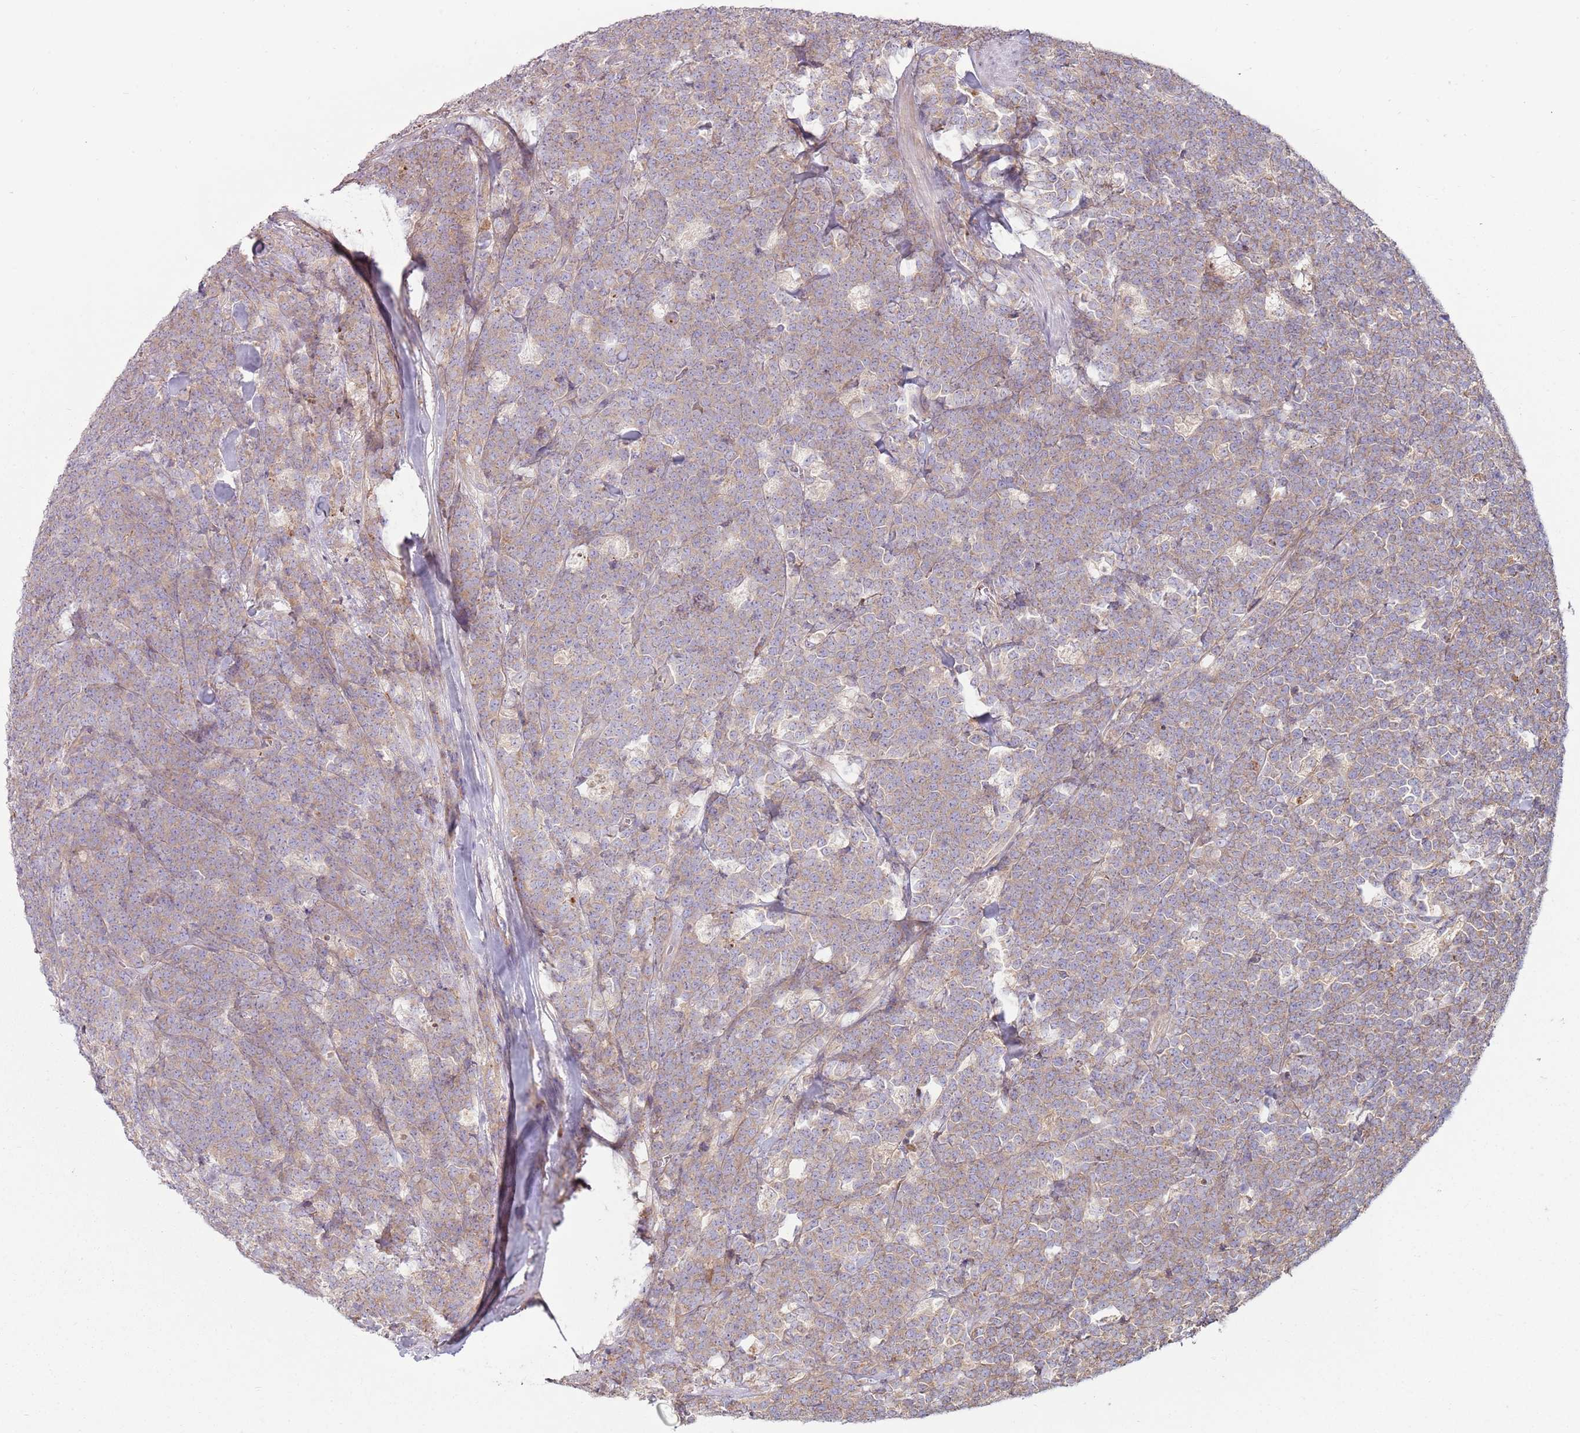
{"staining": {"intensity": "weak", "quantity": "25%-75%", "location": "cytoplasmic/membranous"}, "tissue": "lymphoma", "cell_type": "Tumor cells", "image_type": "cancer", "snomed": [{"axis": "morphology", "description": "Malignant lymphoma, non-Hodgkin's type, High grade"}, {"axis": "topography", "description": "Small intestine"}, {"axis": "topography", "description": "Colon"}], "caption": "This image demonstrates immunohistochemistry (IHC) staining of human malignant lymphoma, non-Hodgkin's type (high-grade), with low weak cytoplasmic/membranous expression in about 25%-75% of tumor cells.", "gene": "EMC1", "patient": {"sex": "male", "age": 8}}